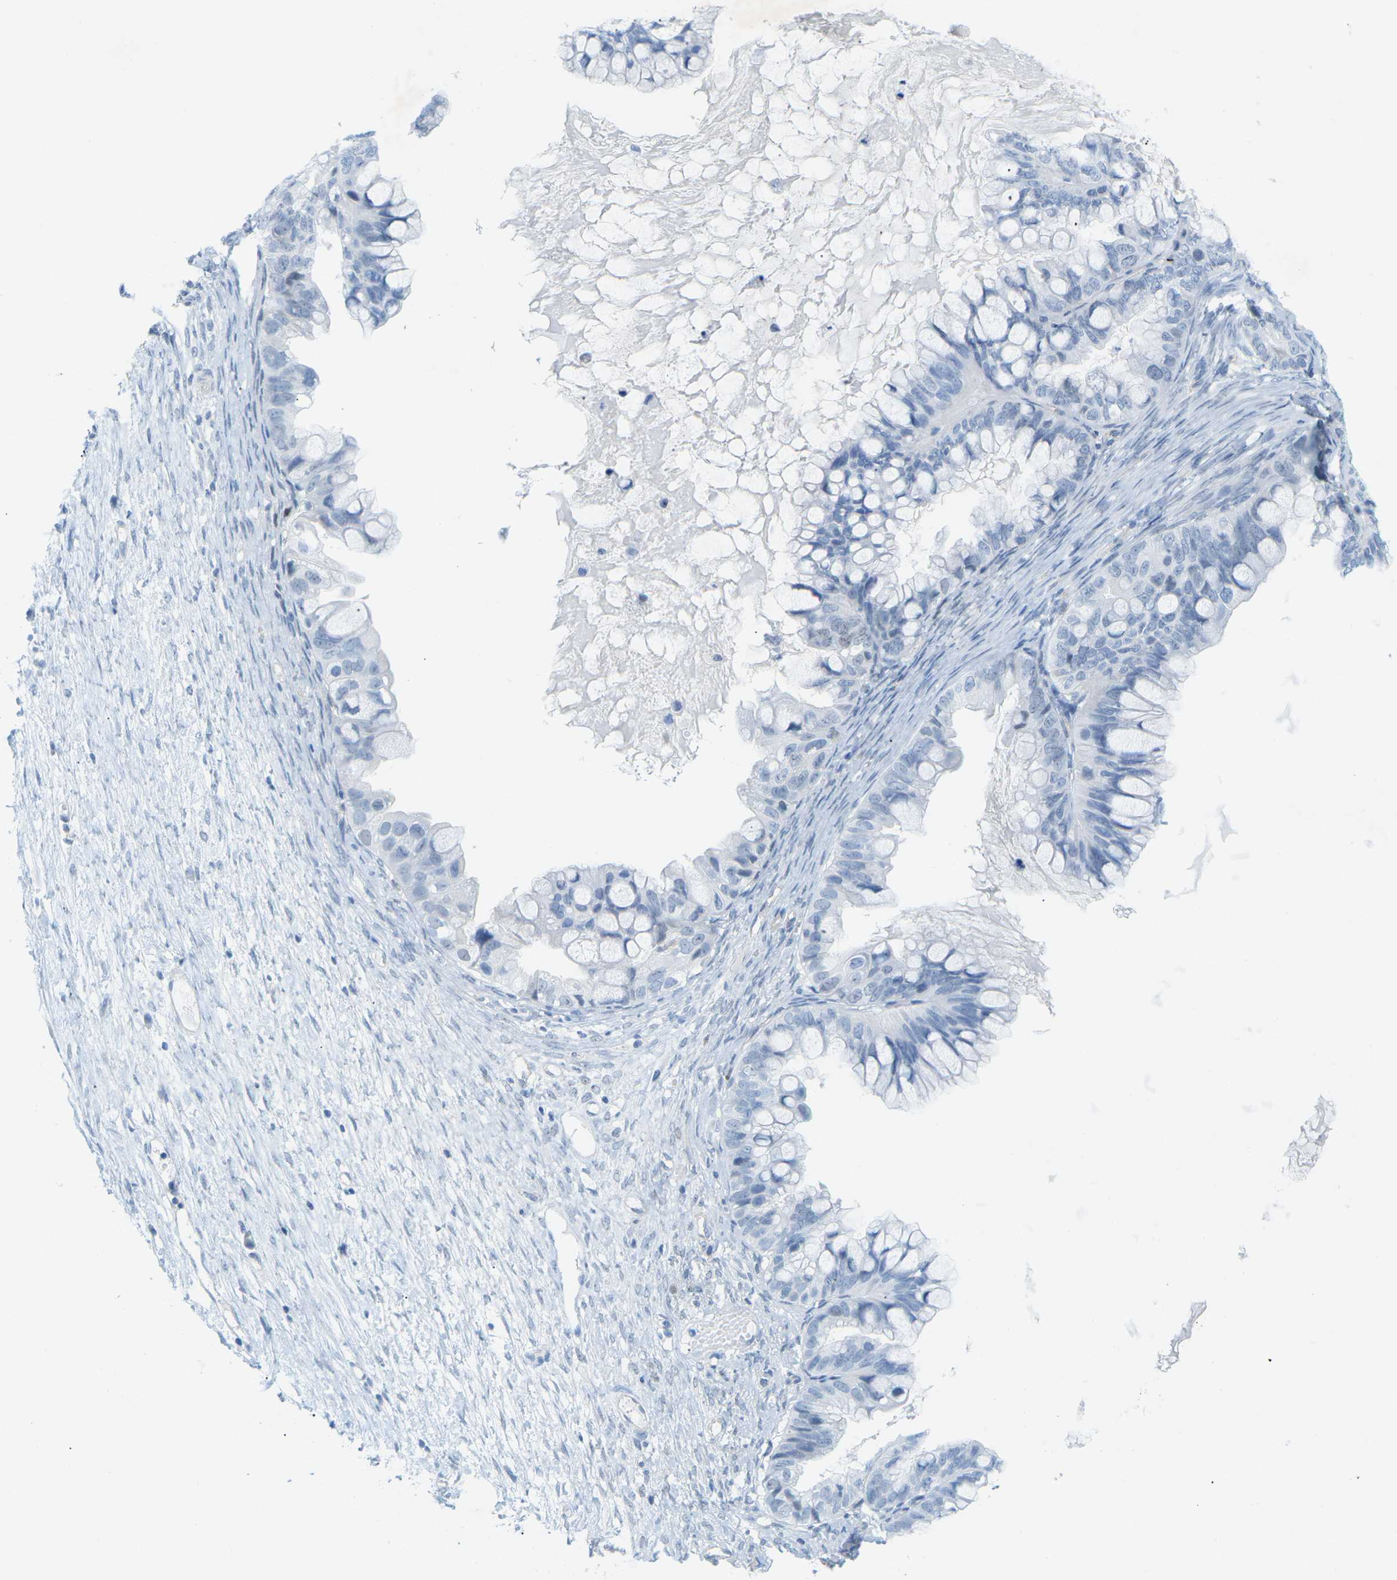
{"staining": {"intensity": "negative", "quantity": "none", "location": "none"}, "tissue": "ovarian cancer", "cell_type": "Tumor cells", "image_type": "cancer", "snomed": [{"axis": "morphology", "description": "Cystadenocarcinoma, mucinous, NOS"}, {"axis": "topography", "description": "Ovary"}], "caption": "Ovarian mucinous cystadenocarcinoma was stained to show a protein in brown. There is no significant staining in tumor cells.", "gene": "HLTF", "patient": {"sex": "female", "age": 80}}